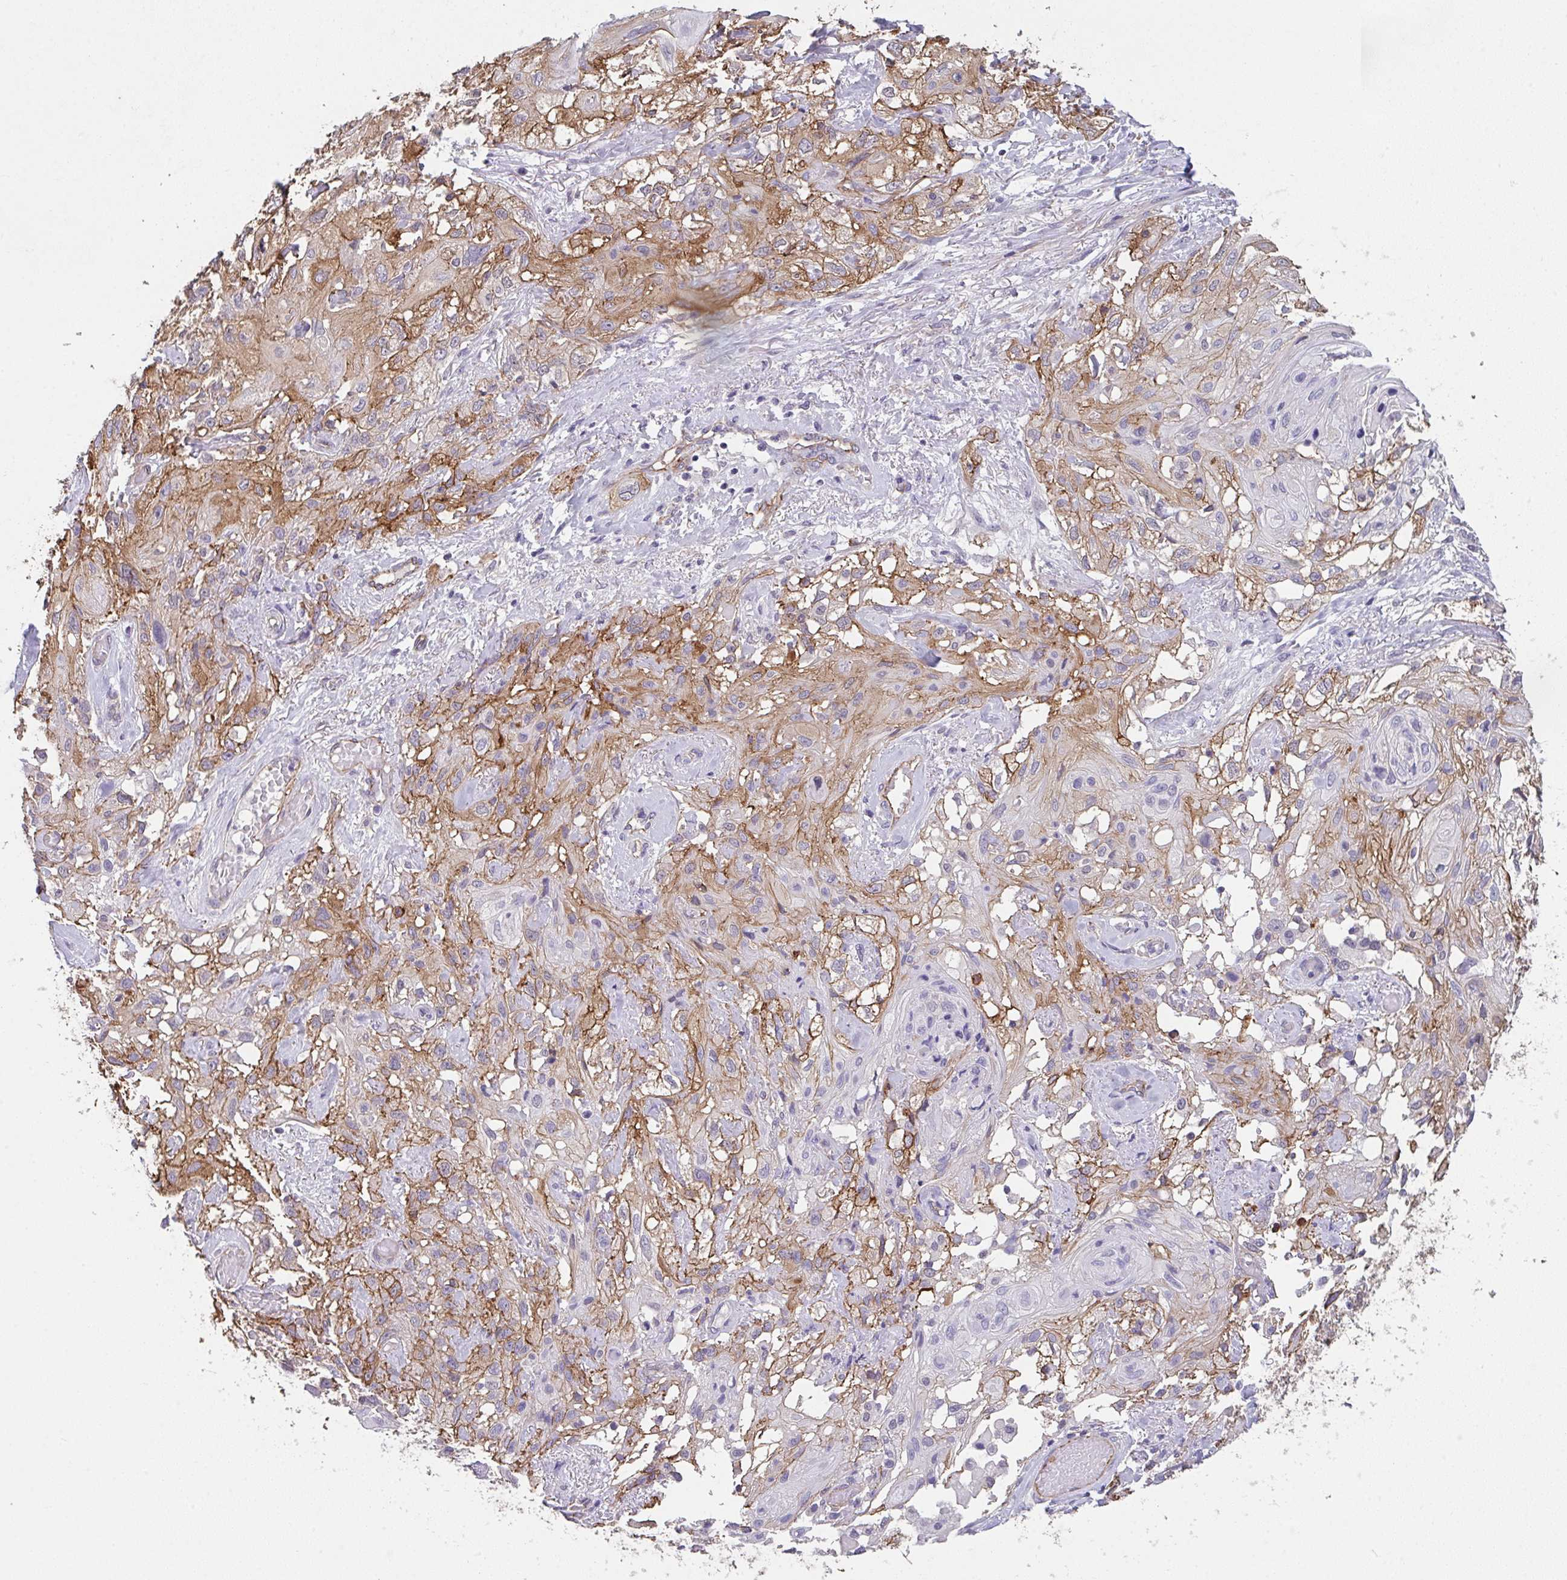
{"staining": {"intensity": "moderate", "quantity": "25%-75%", "location": "cytoplasmic/membranous"}, "tissue": "skin cancer", "cell_type": "Tumor cells", "image_type": "cancer", "snomed": [{"axis": "morphology", "description": "Squamous cell carcinoma, NOS"}, {"axis": "topography", "description": "Skin"}, {"axis": "topography", "description": "Vulva"}], "caption": "About 25%-75% of tumor cells in skin cancer exhibit moderate cytoplasmic/membranous protein expression as visualized by brown immunohistochemical staining.", "gene": "DBN1", "patient": {"sex": "female", "age": 86}}